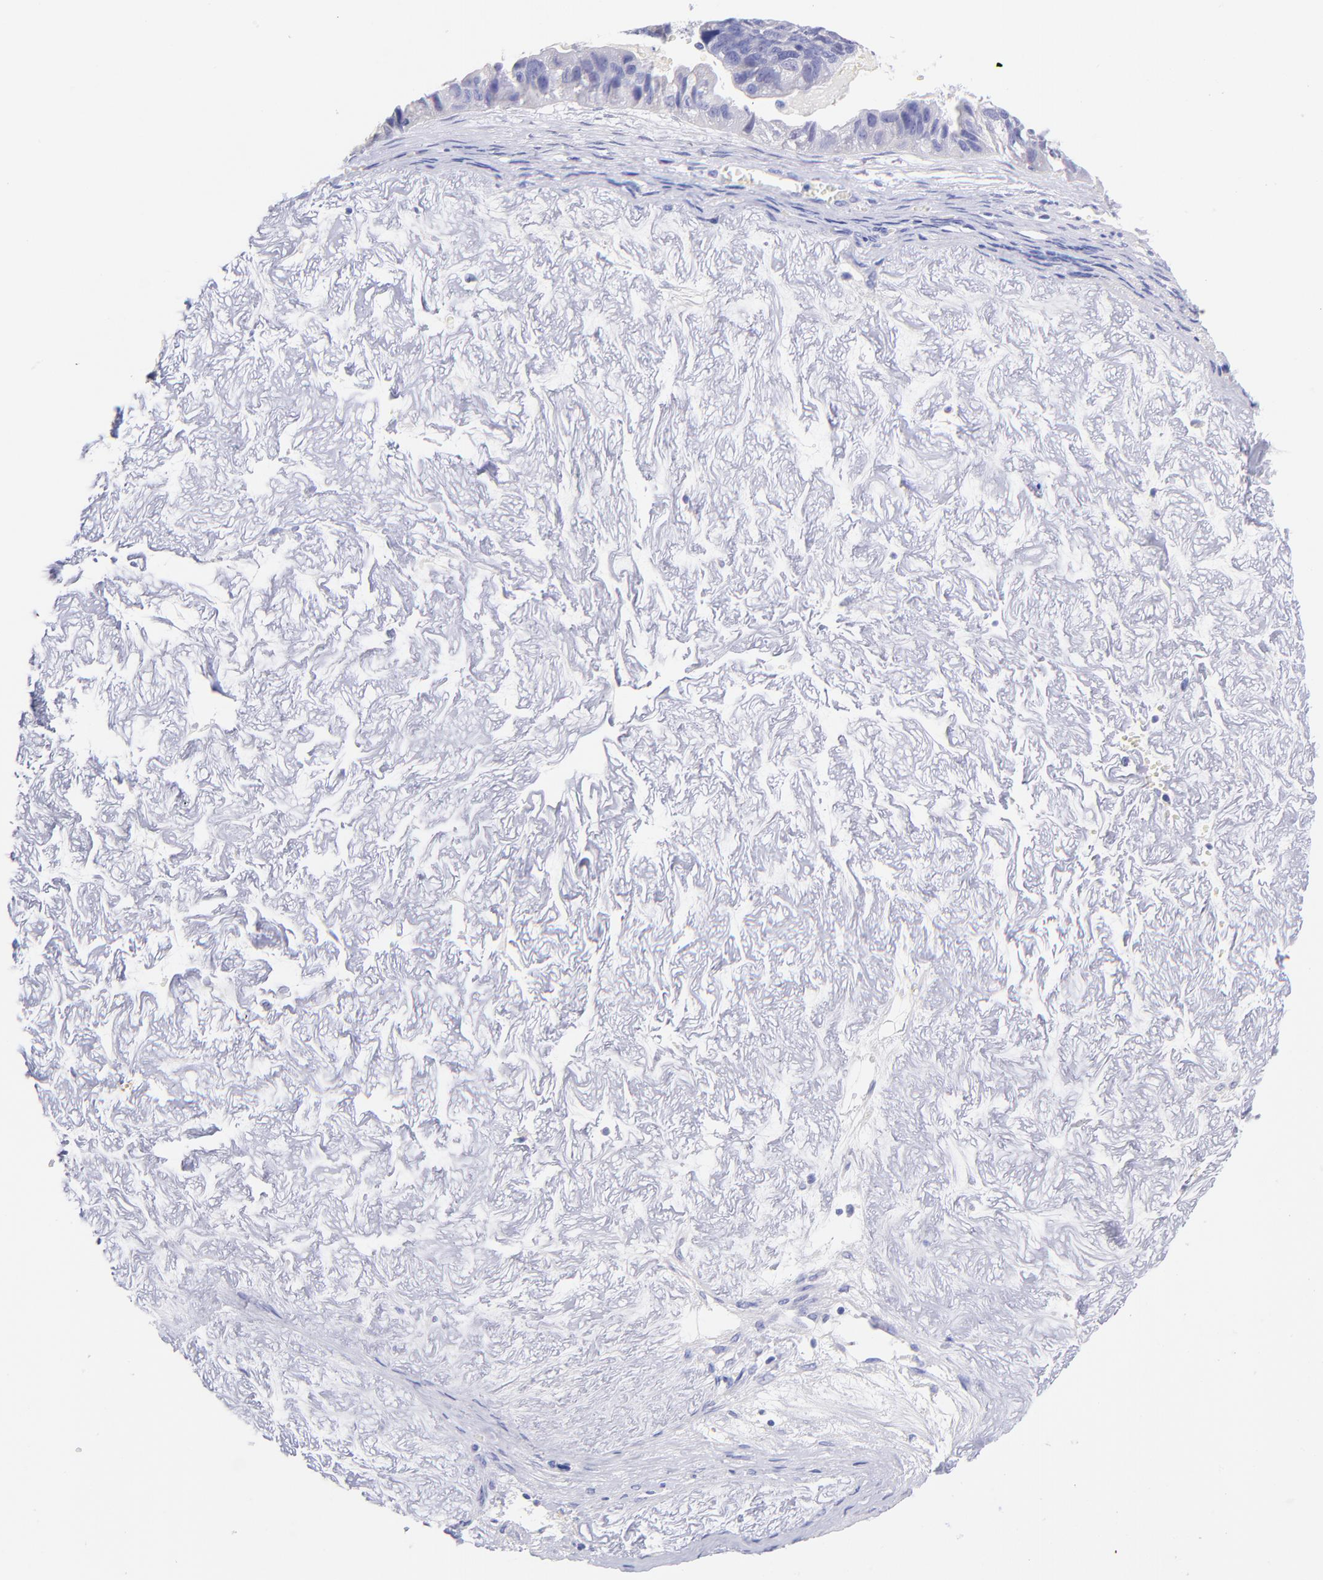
{"staining": {"intensity": "negative", "quantity": "none", "location": "none"}, "tissue": "ovarian cancer", "cell_type": "Tumor cells", "image_type": "cancer", "snomed": [{"axis": "morphology", "description": "Carcinoma, endometroid"}, {"axis": "topography", "description": "Ovary"}], "caption": "A high-resolution histopathology image shows immunohistochemistry staining of ovarian cancer (endometroid carcinoma), which shows no significant expression in tumor cells. (Brightfield microscopy of DAB (3,3'-diaminobenzidine) immunohistochemistry (IHC) at high magnification).", "gene": "RAB3B", "patient": {"sex": "female", "age": 85}}